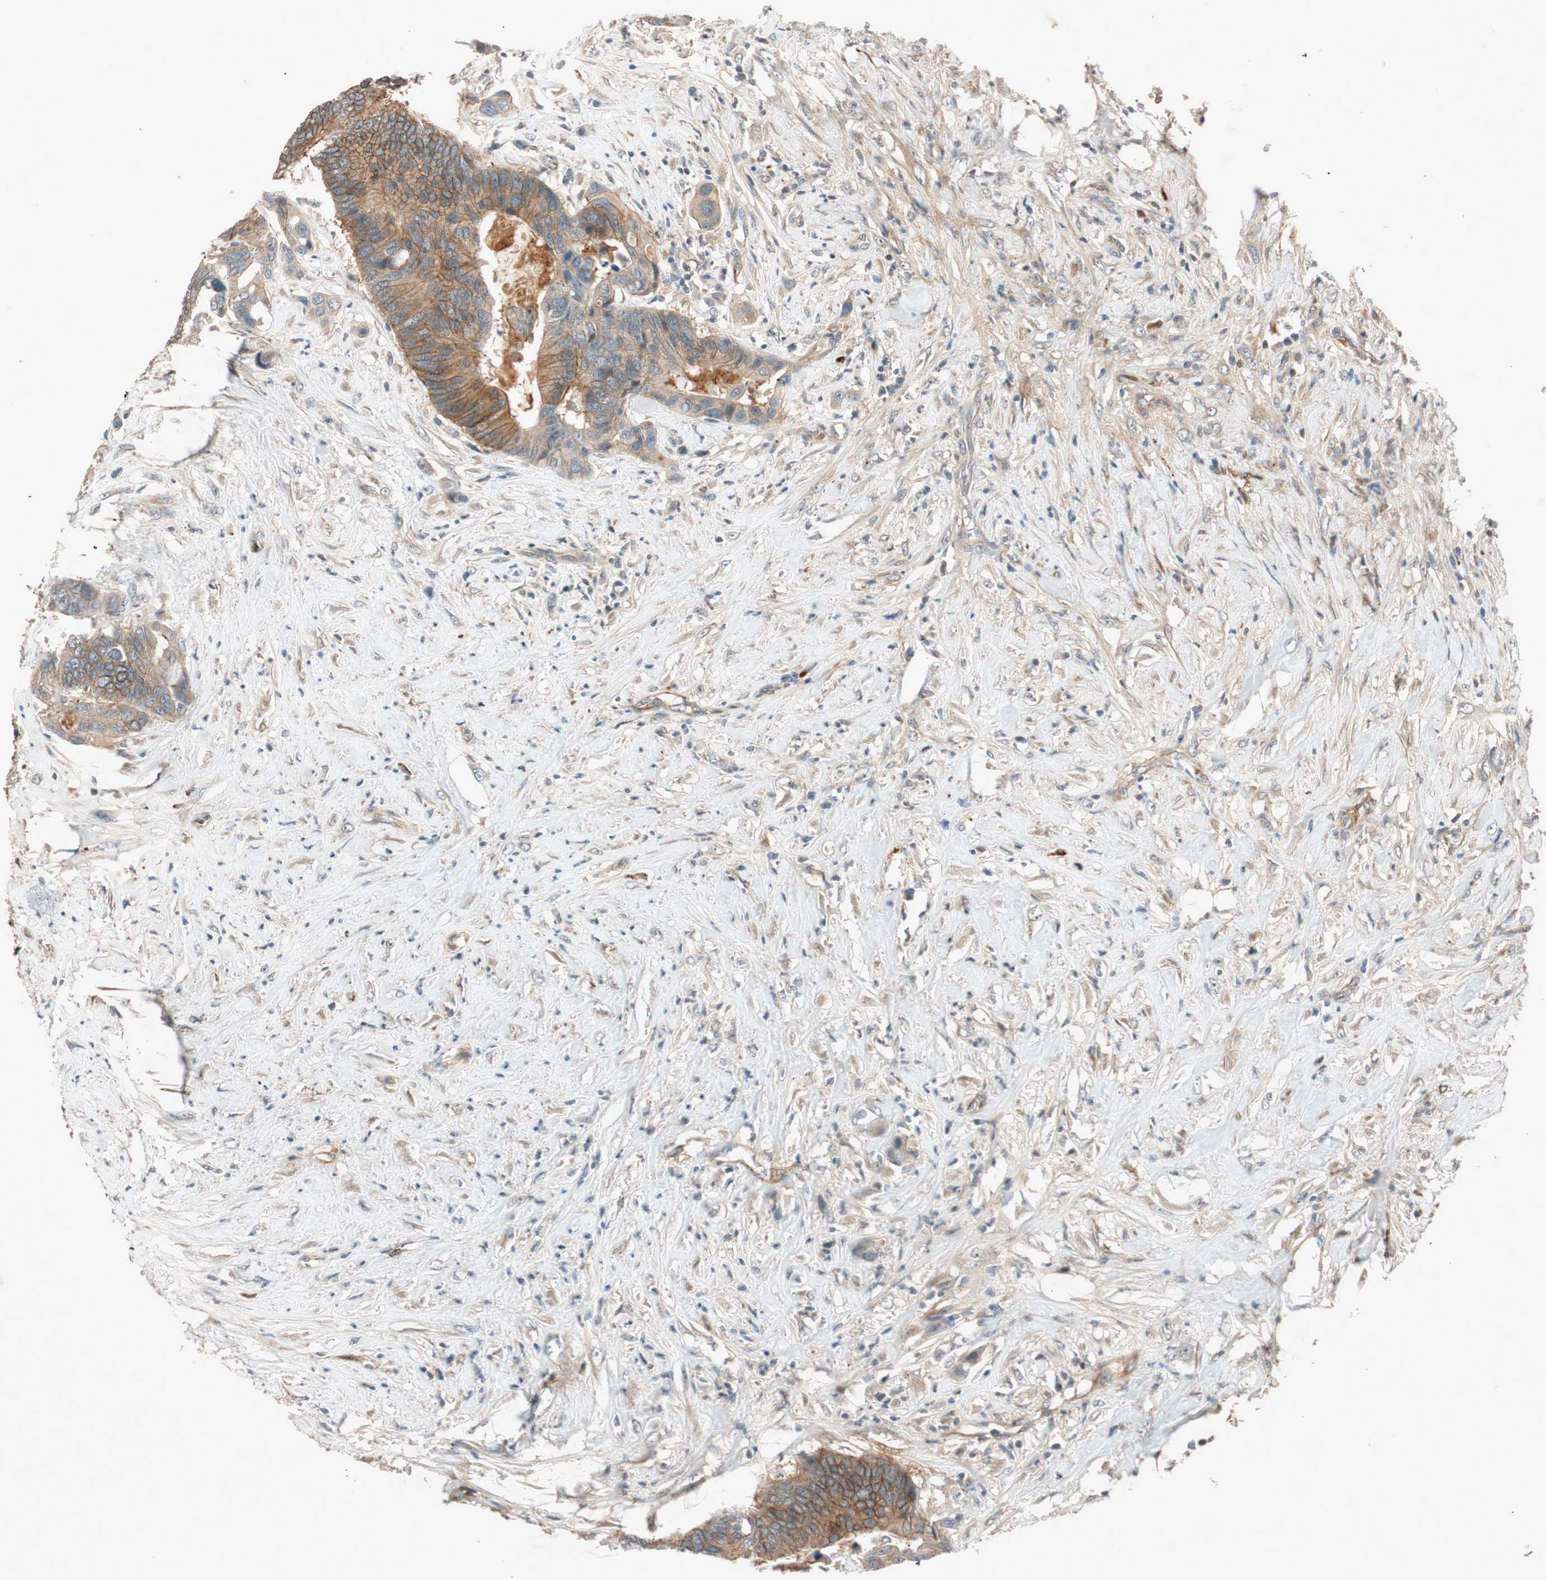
{"staining": {"intensity": "strong", "quantity": "25%-75%", "location": "cytoplasmic/membranous"}, "tissue": "colorectal cancer", "cell_type": "Tumor cells", "image_type": "cancer", "snomed": [{"axis": "morphology", "description": "Adenocarcinoma, NOS"}, {"axis": "topography", "description": "Rectum"}], "caption": "Strong cytoplasmic/membranous positivity is identified in approximately 25%-75% of tumor cells in colorectal cancer. (Brightfield microscopy of DAB IHC at high magnification).", "gene": "EPHA6", "patient": {"sex": "male", "age": 55}}